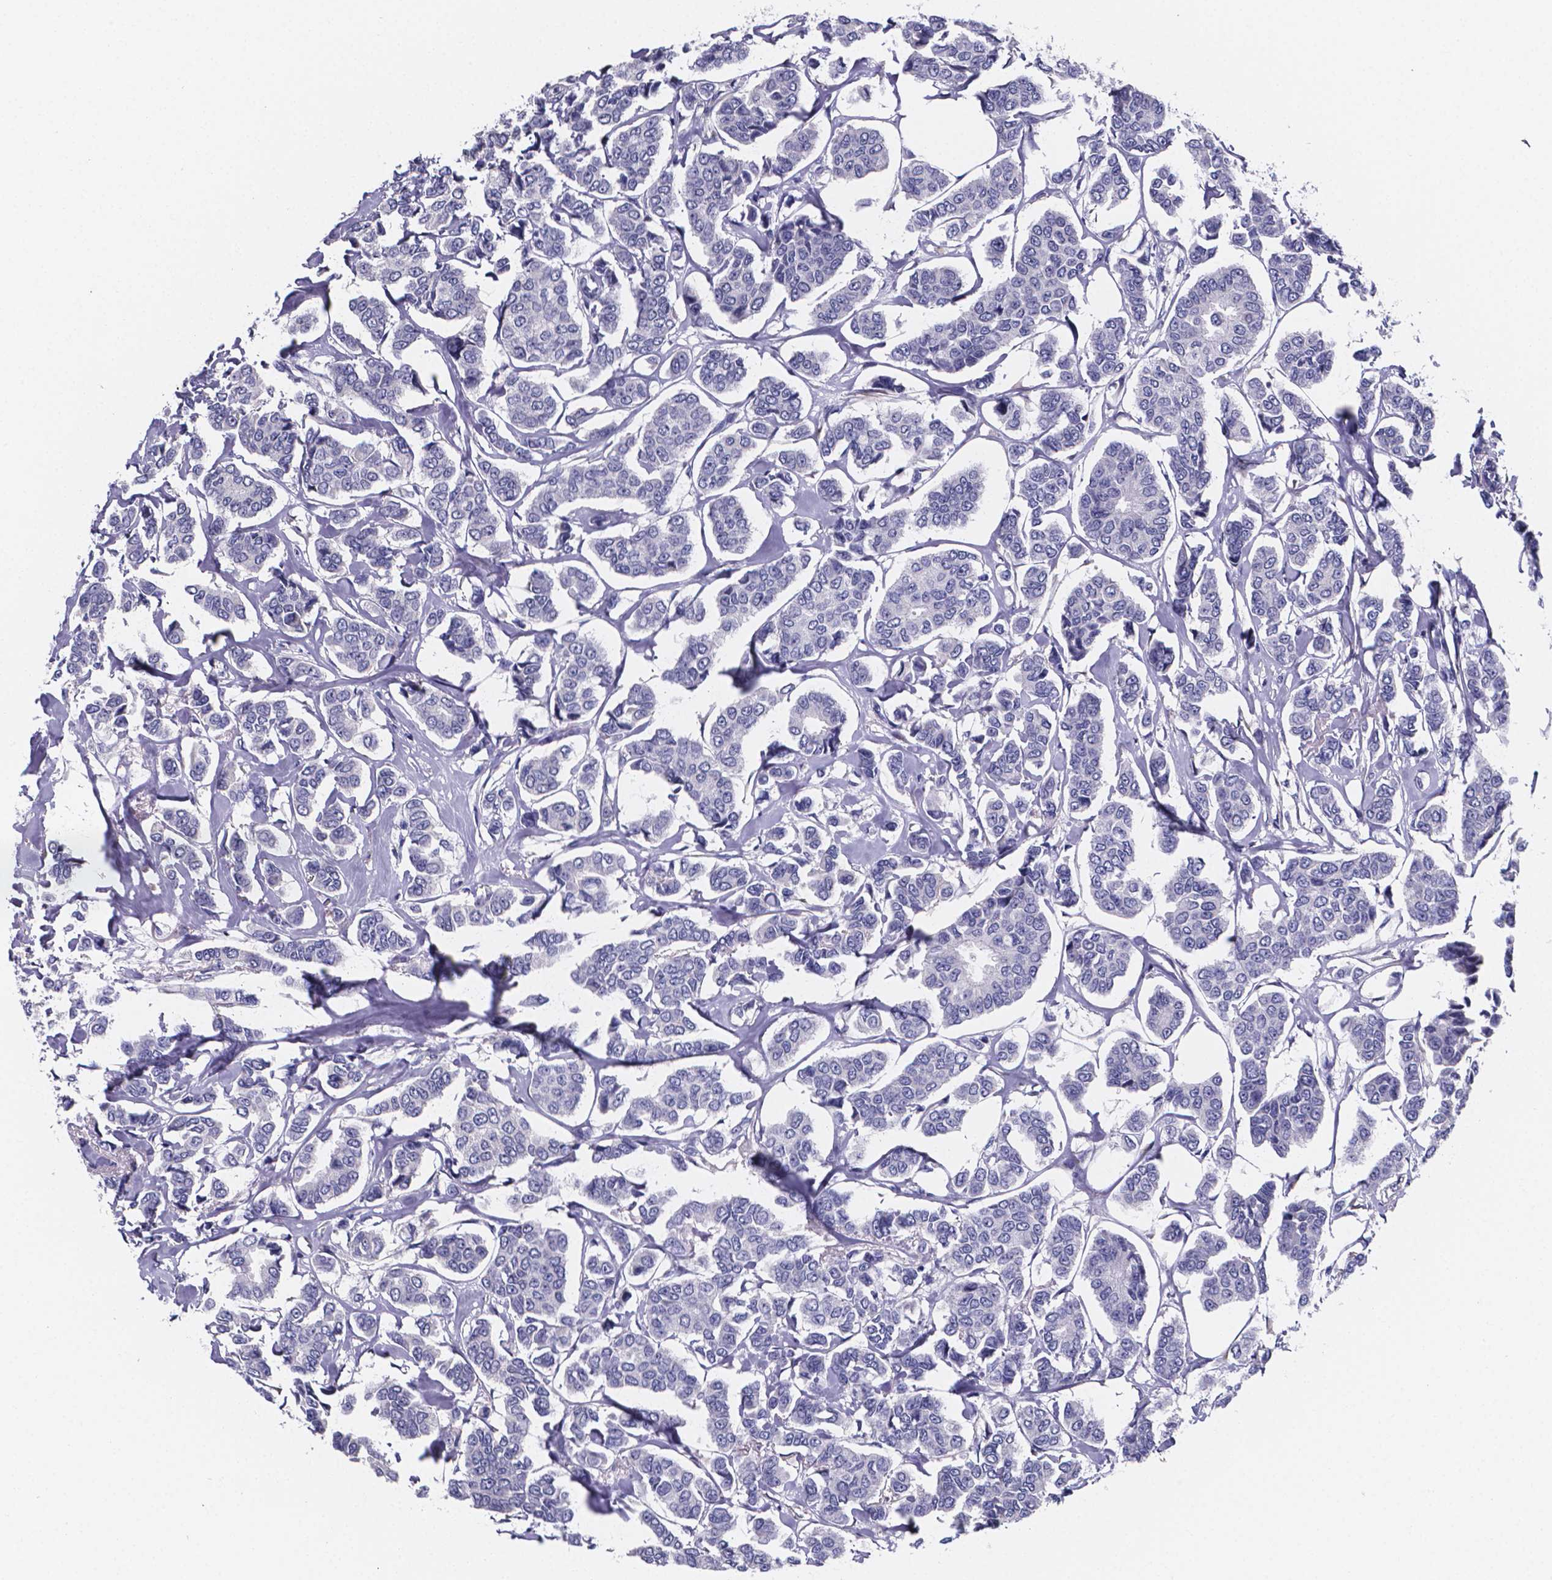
{"staining": {"intensity": "negative", "quantity": "none", "location": "none"}, "tissue": "breast cancer", "cell_type": "Tumor cells", "image_type": "cancer", "snomed": [{"axis": "morphology", "description": "Duct carcinoma"}, {"axis": "topography", "description": "Breast"}], "caption": "Invasive ductal carcinoma (breast) stained for a protein using immunohistochemistry (IHC) exhibits no staining tumor cells.", "gene": "GABRA3", "patient": {"sex": "female", "age": 94}}